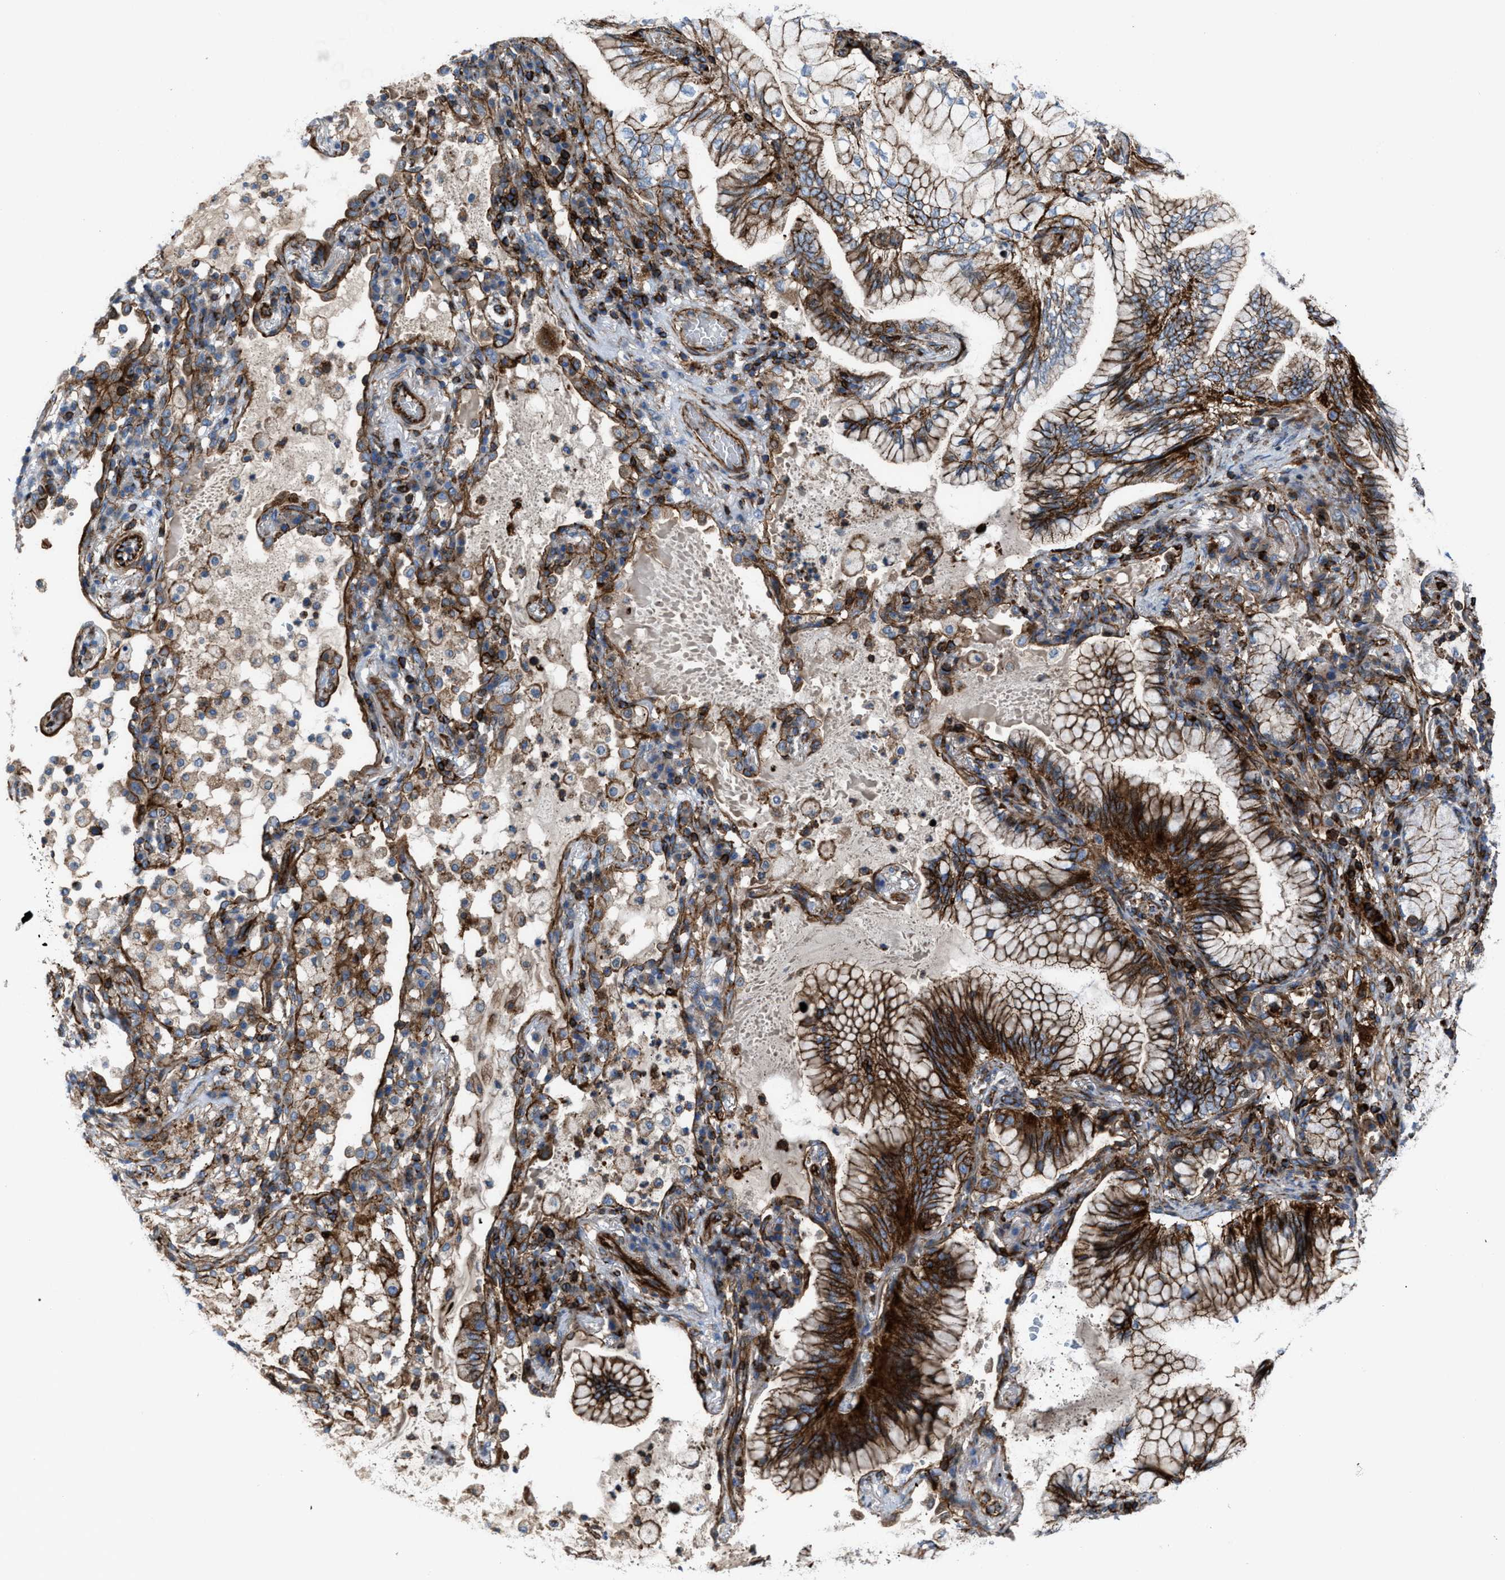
{"staining": {"intensity": "strong", "quantity": ">75%", "location": "cytoplasmic/membranous"}, "tissue": "lung cancer", "cell_type": "Tumor cells", "image_type": "cancer", "snomed": [{"axis": "morphology", "description": "Adenocarcinoma, NOS"}, {"axis": "topography", "description": "Lung"}], "caption": "Lung cancer tissue reveals strong cytoplasmic/membranous expression in about >75% of tumor cells, visualized by immunohistochemistry. (IHC, brightfield microscopy, high magnification).", "gene": "AGPAT2", "patient": {"sex": "female", "age": 70}}